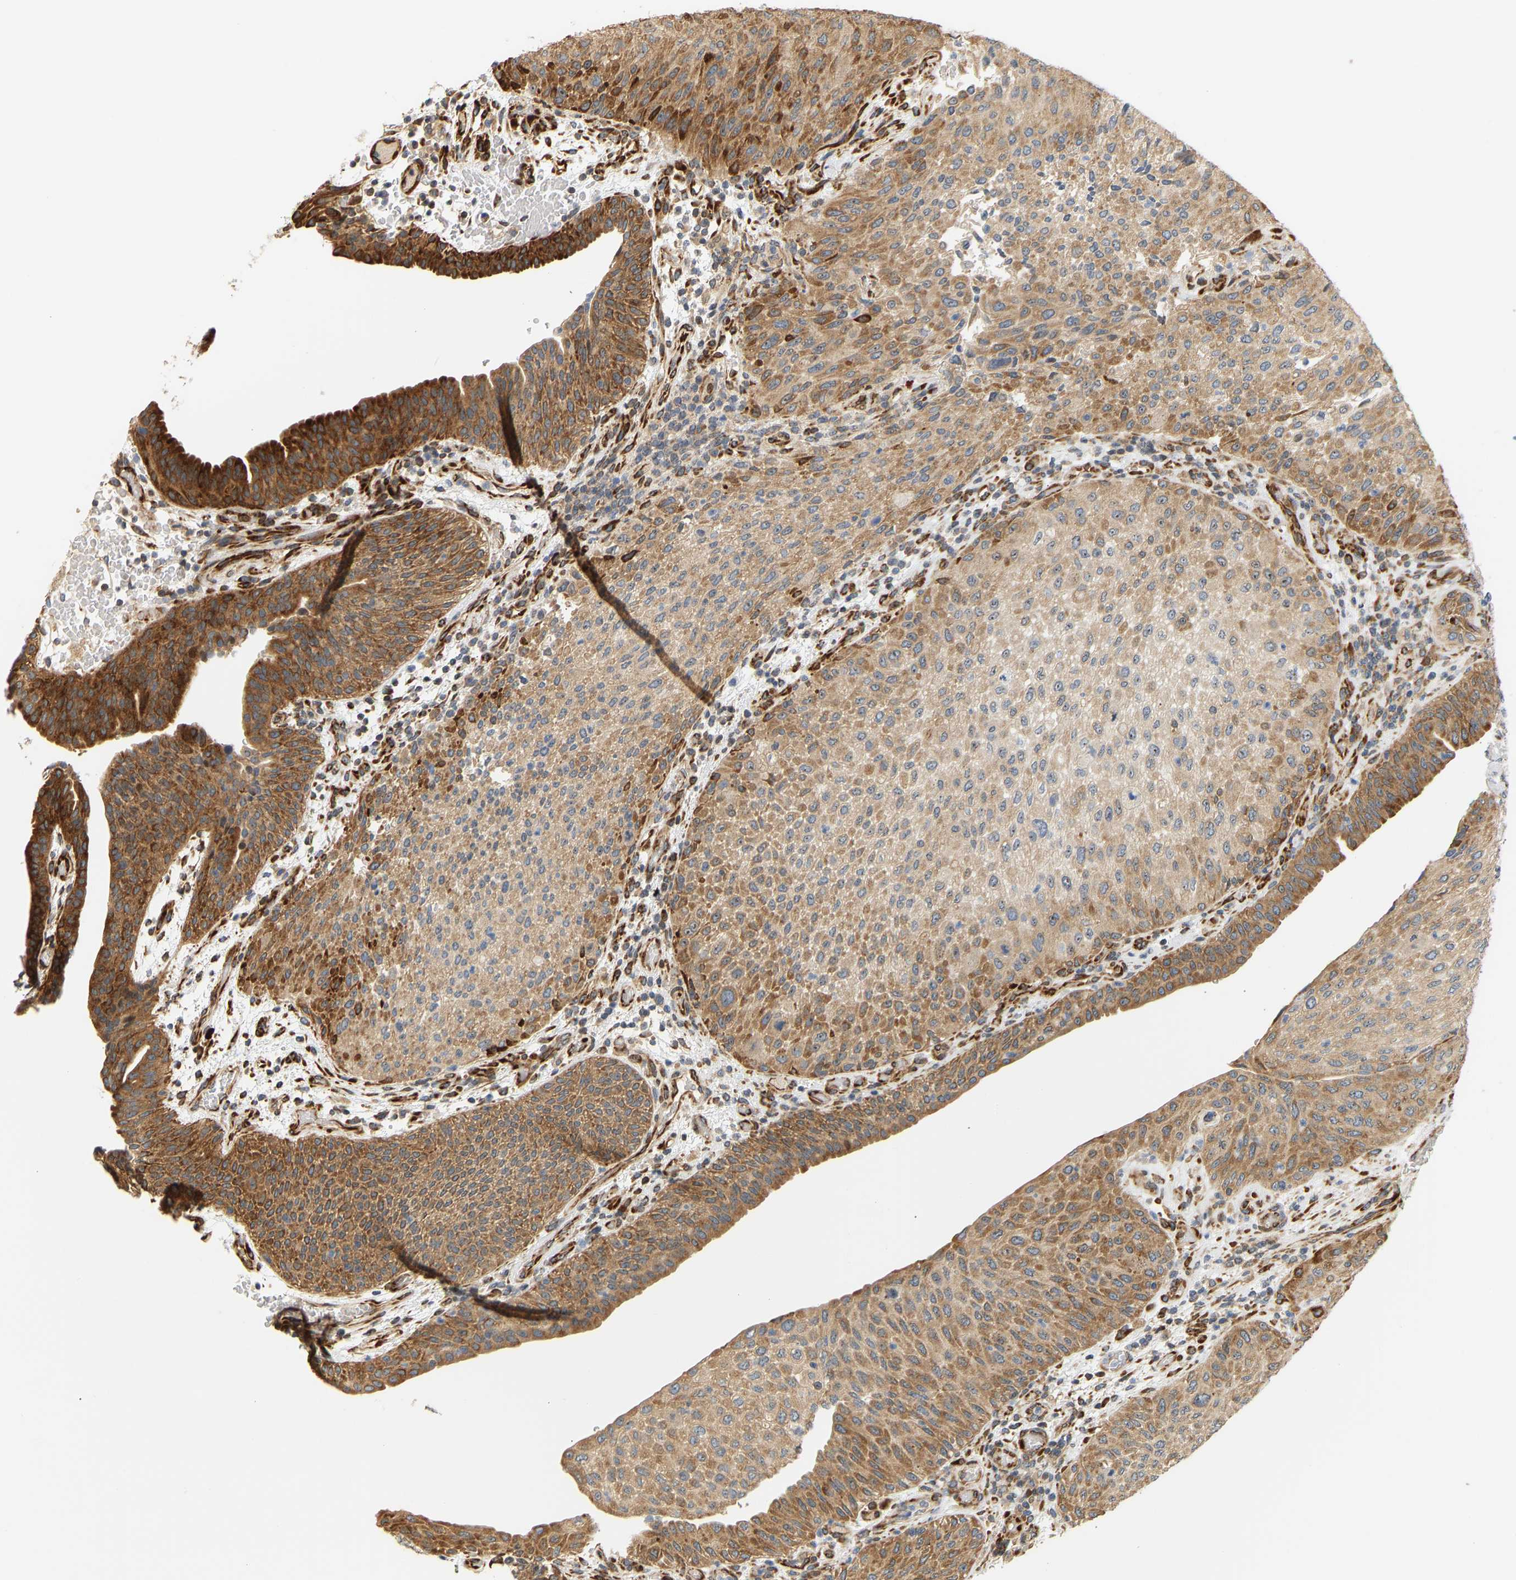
{"staining": {"intensity": "moderate", "quantity": ">75%", "location": "cytoplasmic/membranous"}, "tissue": "urothelial cancer", "cell_type": "Tumor cells", "image_type": "cancer", "snomed": [{"axis": "morphology", "description": "Urothelial carcinoma, Low grade"}, {"axis": "morphology", "description": "Urothelial carcinoma, High grade"}, {"axis": "topography", "description": "Urinary bladder"}], "caption": "Moderate cytoplasmic/membranous protein staining is appreciated in about >75% of tumor cells in urothelial cancer. (DAB = brown stain, brightfield microscopy at high magnification).", "gene": "RPS14", "patient": {"sex": "male", "age": 35}}